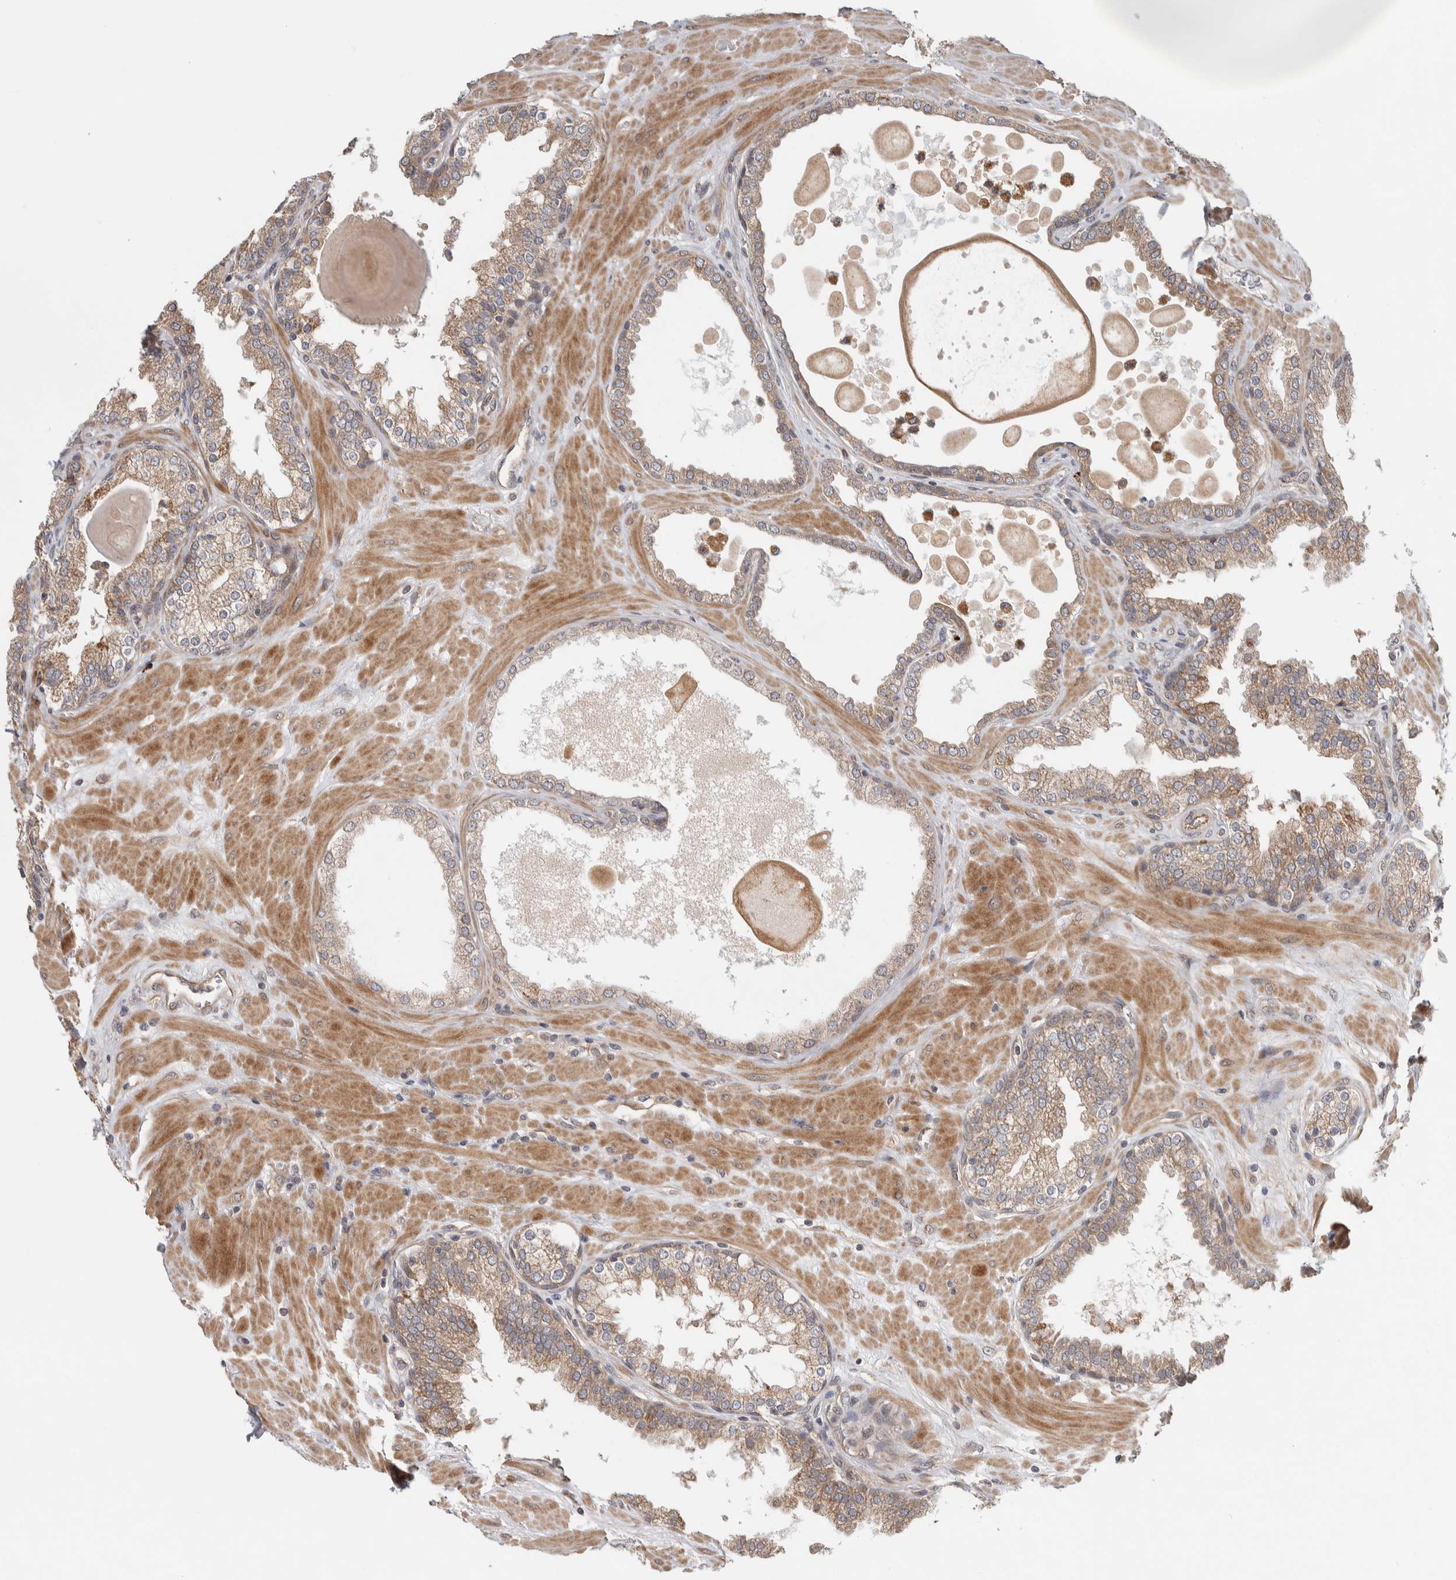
{"staining": {"intensity": "weak", "quantity": ">75%", "location": "cytoplasmic/membranous"}, "tissue": "prostate", "cell_type": "Glandular cells", "image_type": "normal", "snomed": [{"axis": "morphology", "description": "Normal tissue, NOS"}, {"axis": "topography", "description": "Prostate"}], "caption": "DAB immunohistochemical staining of normal human prostate displays weak cytoplasmic/membranous protein expression in approximately >75% of glandular cells. (Stains: DAB (3,3'-diaminobenzidine) in brown, nuclei in blue, Microscopy: brightfield microscopy at high magnification).", "gene": "TBC1D31", "patient": {"sex": "male", "age": 51}}